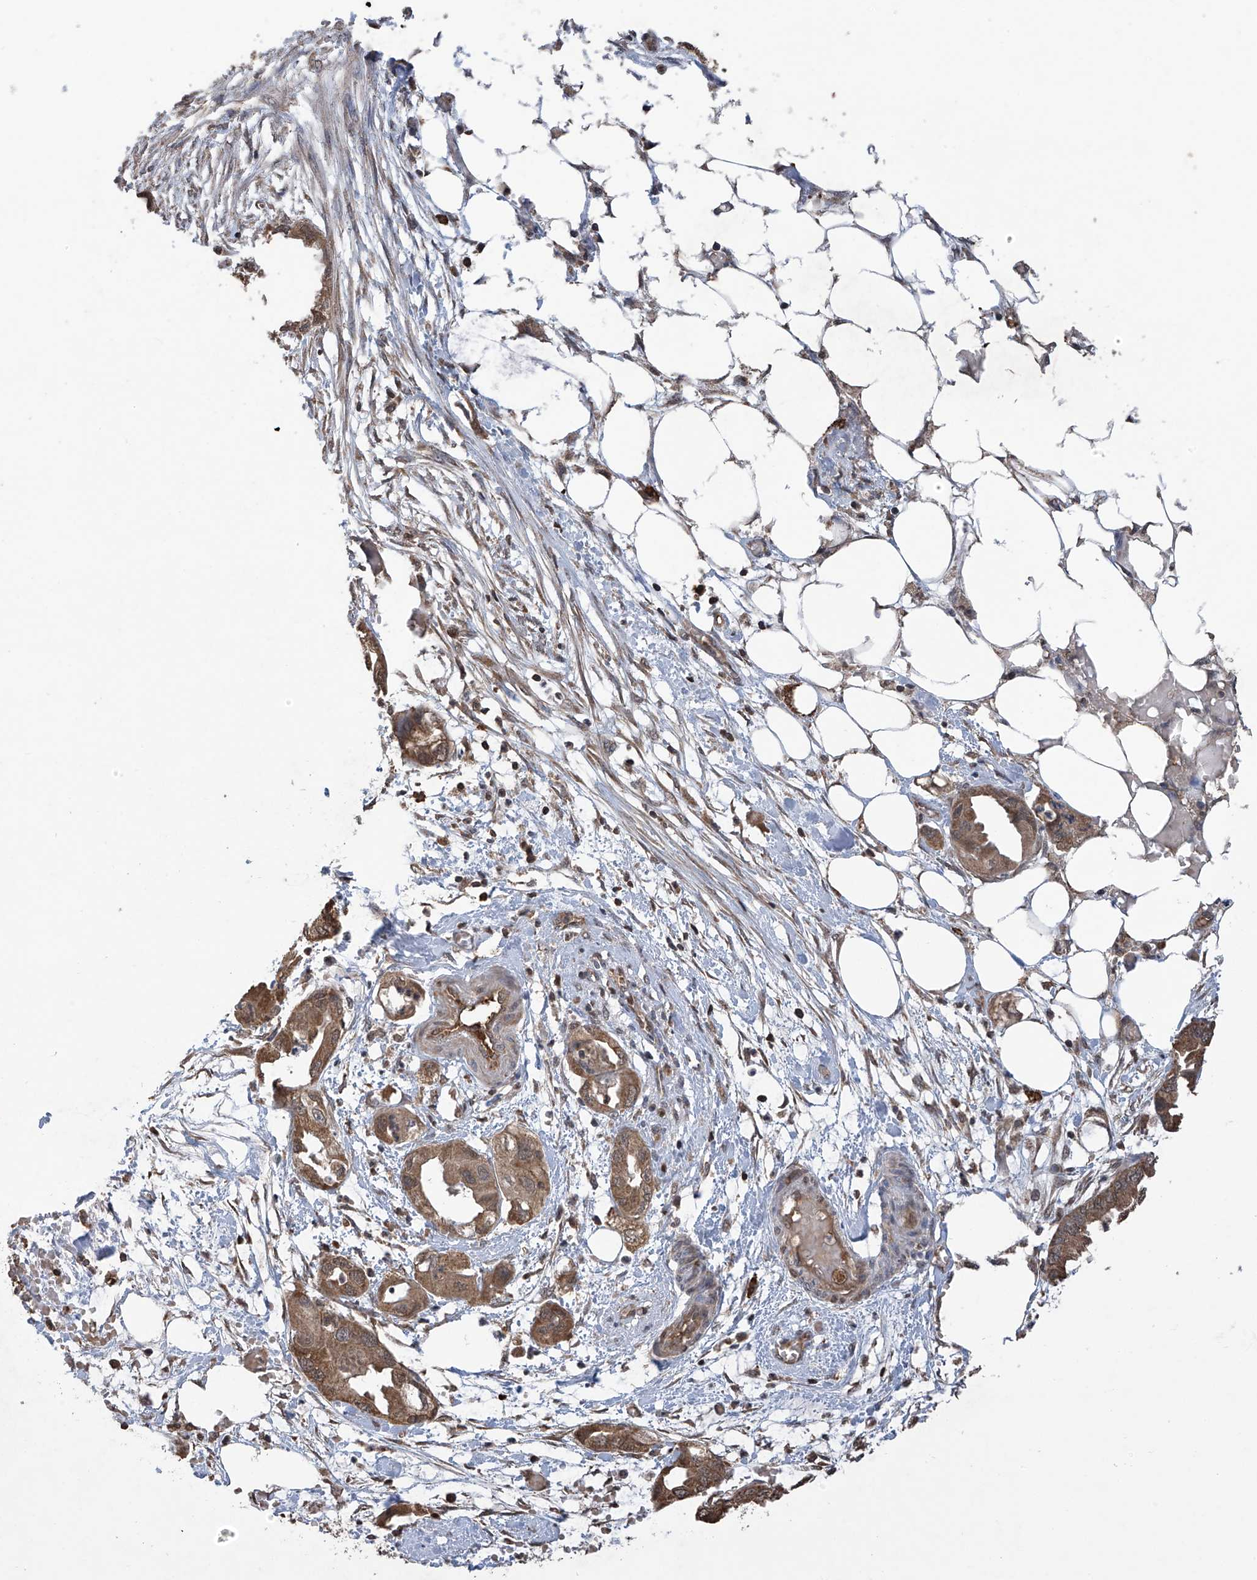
{"staining": {"intensity": "moderate", "quantity": ">75%", "location": "cytoplasmic/membranous"}, "tissue": "endometrial cancer", "cell_type": "Tumor cells", "image_type": "cancer", "snomed": [{"axis": "morphology", "description": "Adenocarcinoma, NOS"}, {"axis": "morphology", "description": "Adenocarcinoma, metastatic, NOS"}, {"axis": "topography", "description": "Adipose tissue"}, {"axis": "topography", "description": "Endometrium"}], "caption": "Protein expression analysis of human endometrial metastatic adenocarcinoma reveals moderate cytoplasmic/membranous expression in about >75% of tumor cells. Nuclei are stained in blue.", "gene": "PNPT1", "patient": {"sex": "female", "age": 67}}